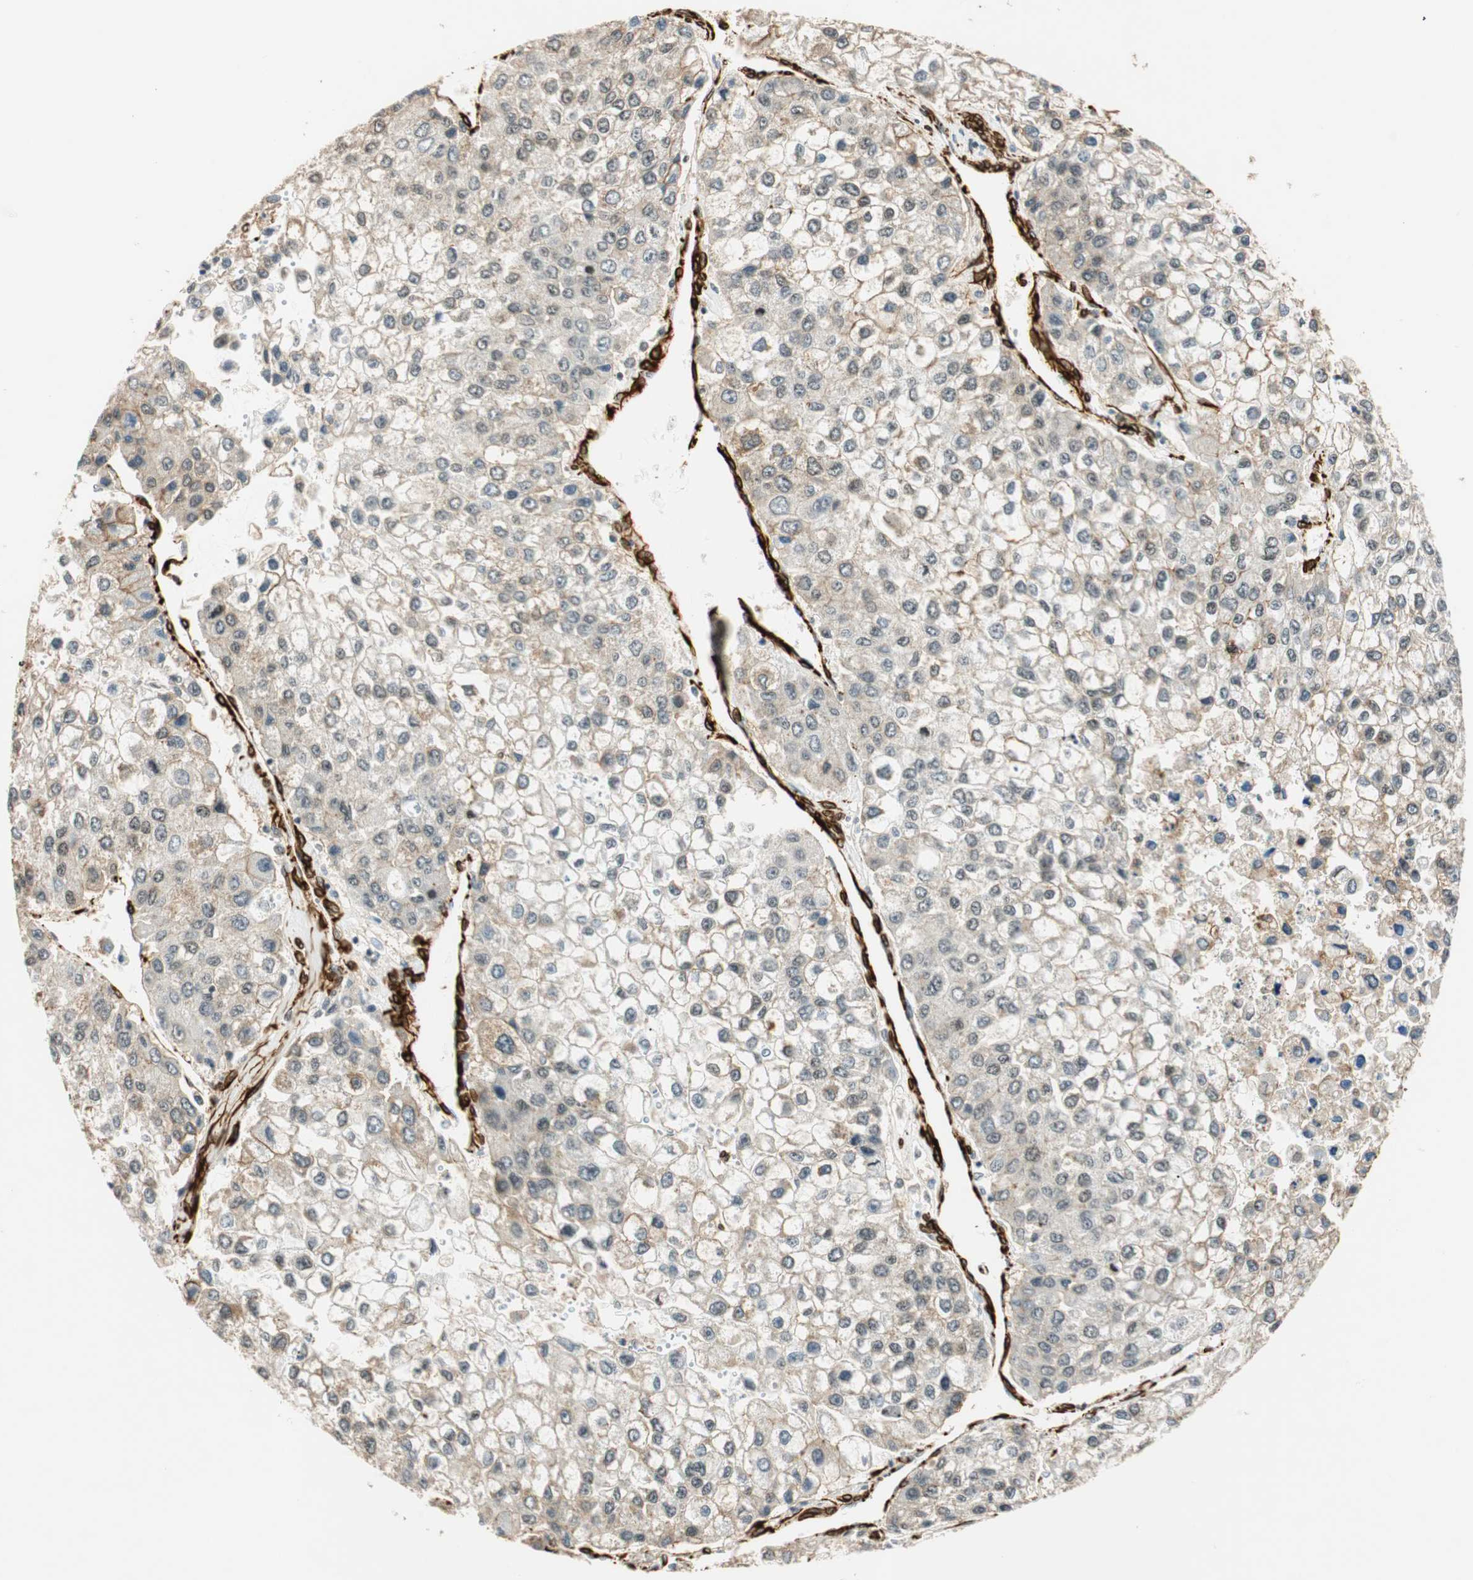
{"staining": {"intensity": "negative", "quantity": "none", "location": "none"}, "tissue": "liver cancer", "cell_type": "Tumor cells", "image_type": "cancer", "snomed": [{"axis": "morphology", "description": "Carcinoma, Hepatocellular, NOS"}, {"axis": "topography", "description": "Liver"}], "caption": "IHC micrograph of neoplastic tissue: liver cancer (hepatocellular carcinoma) stained with DAB (3,3'-diaminobenzidine) shows no significant protein positivity in tumor cells. (DAB immunohistochemistry visualized using brightfield microscopy, high magnification).", "gene": "NES", "patient": {"sex": "female", "age": 66}}